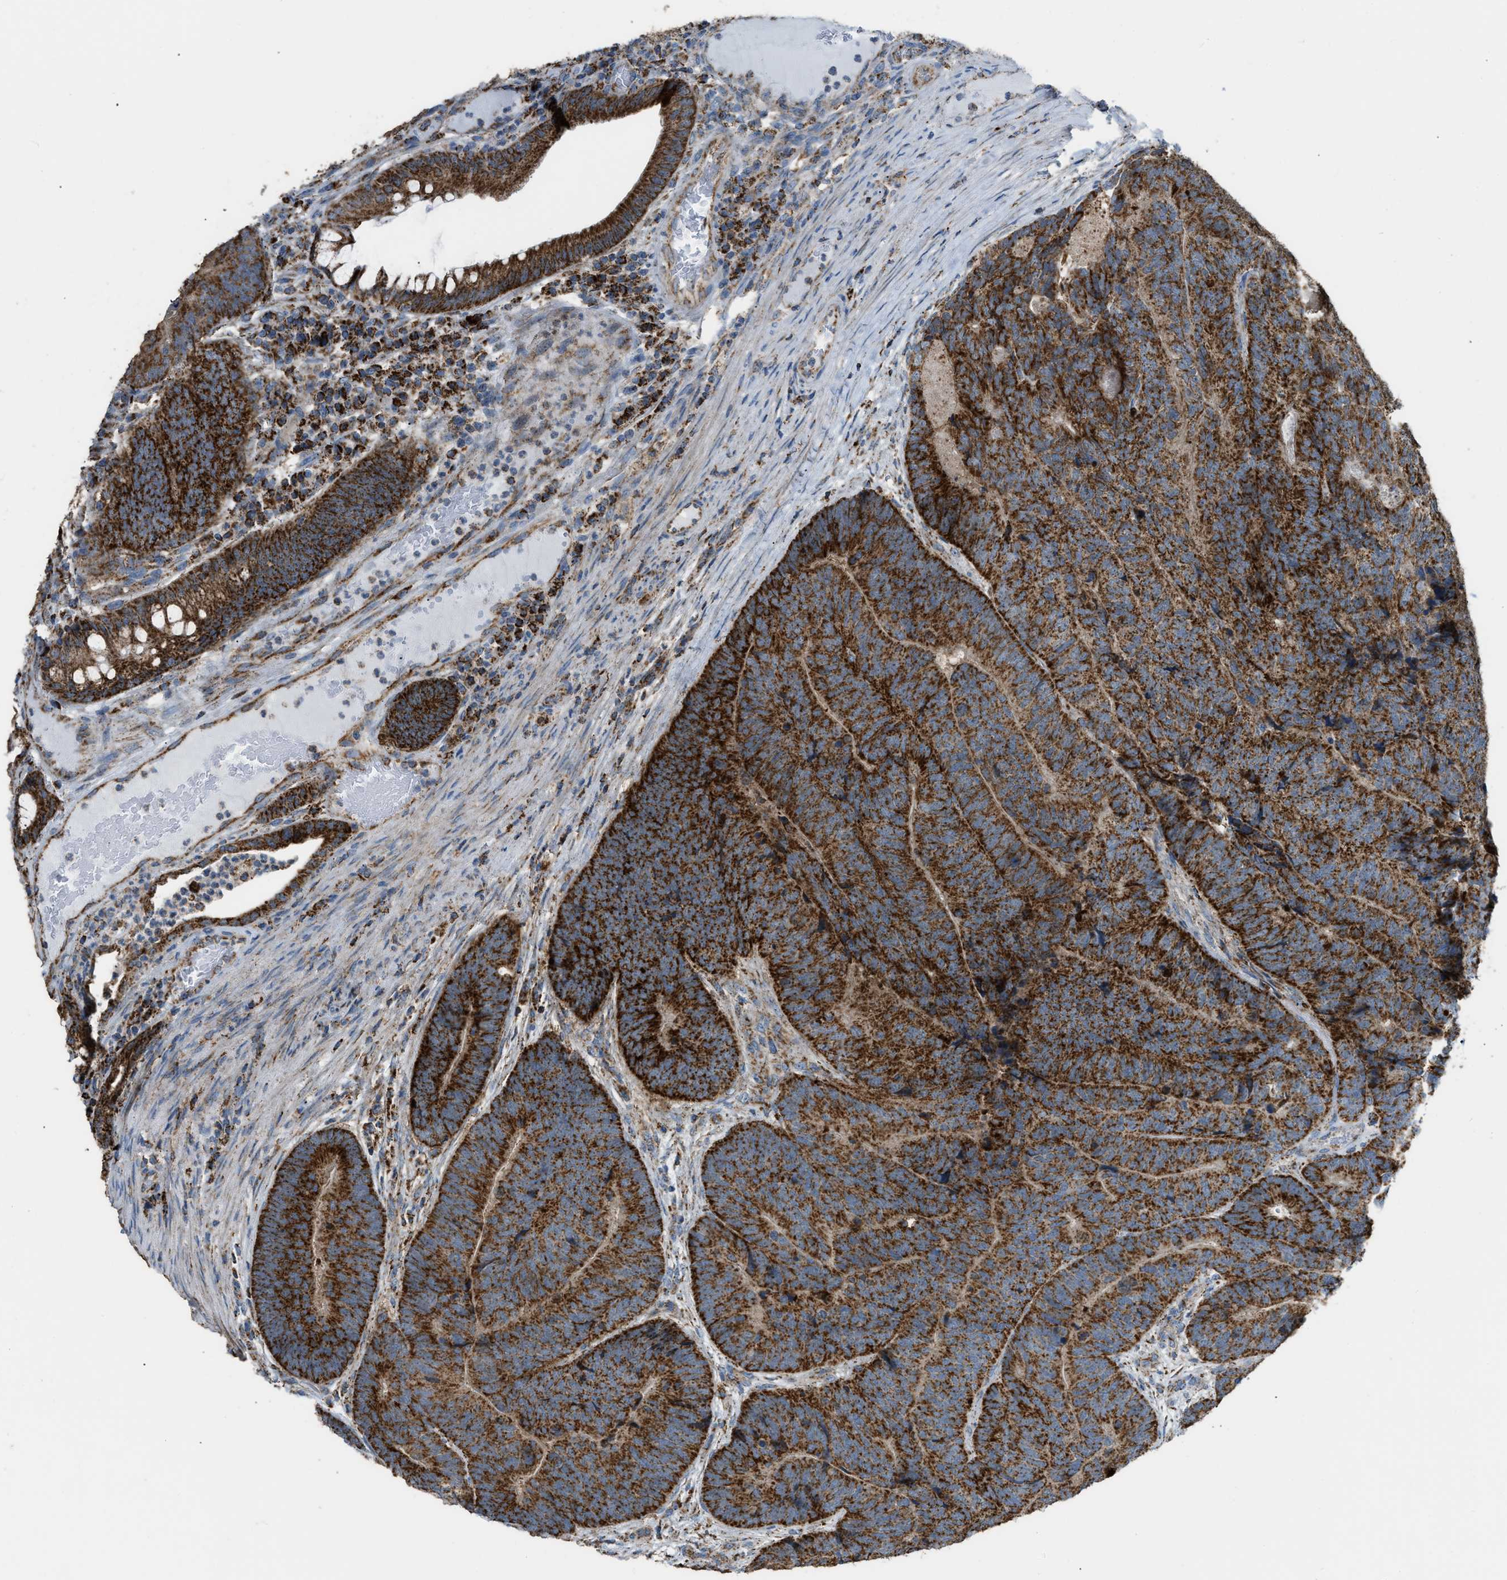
{"staining": {"intensity": "strong", "quantity": ">75%", "location": "cytoplasmic/membranous"}, "tissue": "colorectal cancer", "cell_type": "Tumor cells", "image_type": "cancer", "snomed": [{"axis": "morphology", "description": "Adenocarcinoma, NOS"}, {"axis": "topography", "description": "Colon"}], "caption": "An image showing strong cytoplasmic/membranous staining in approximately >75% of tumor cells in colorectal cancer (adenocarcinoma), as visualized by brown immunohistochemical staining.", "gene": "ETFB", "patient": {"sex": "female", "age": 67}}